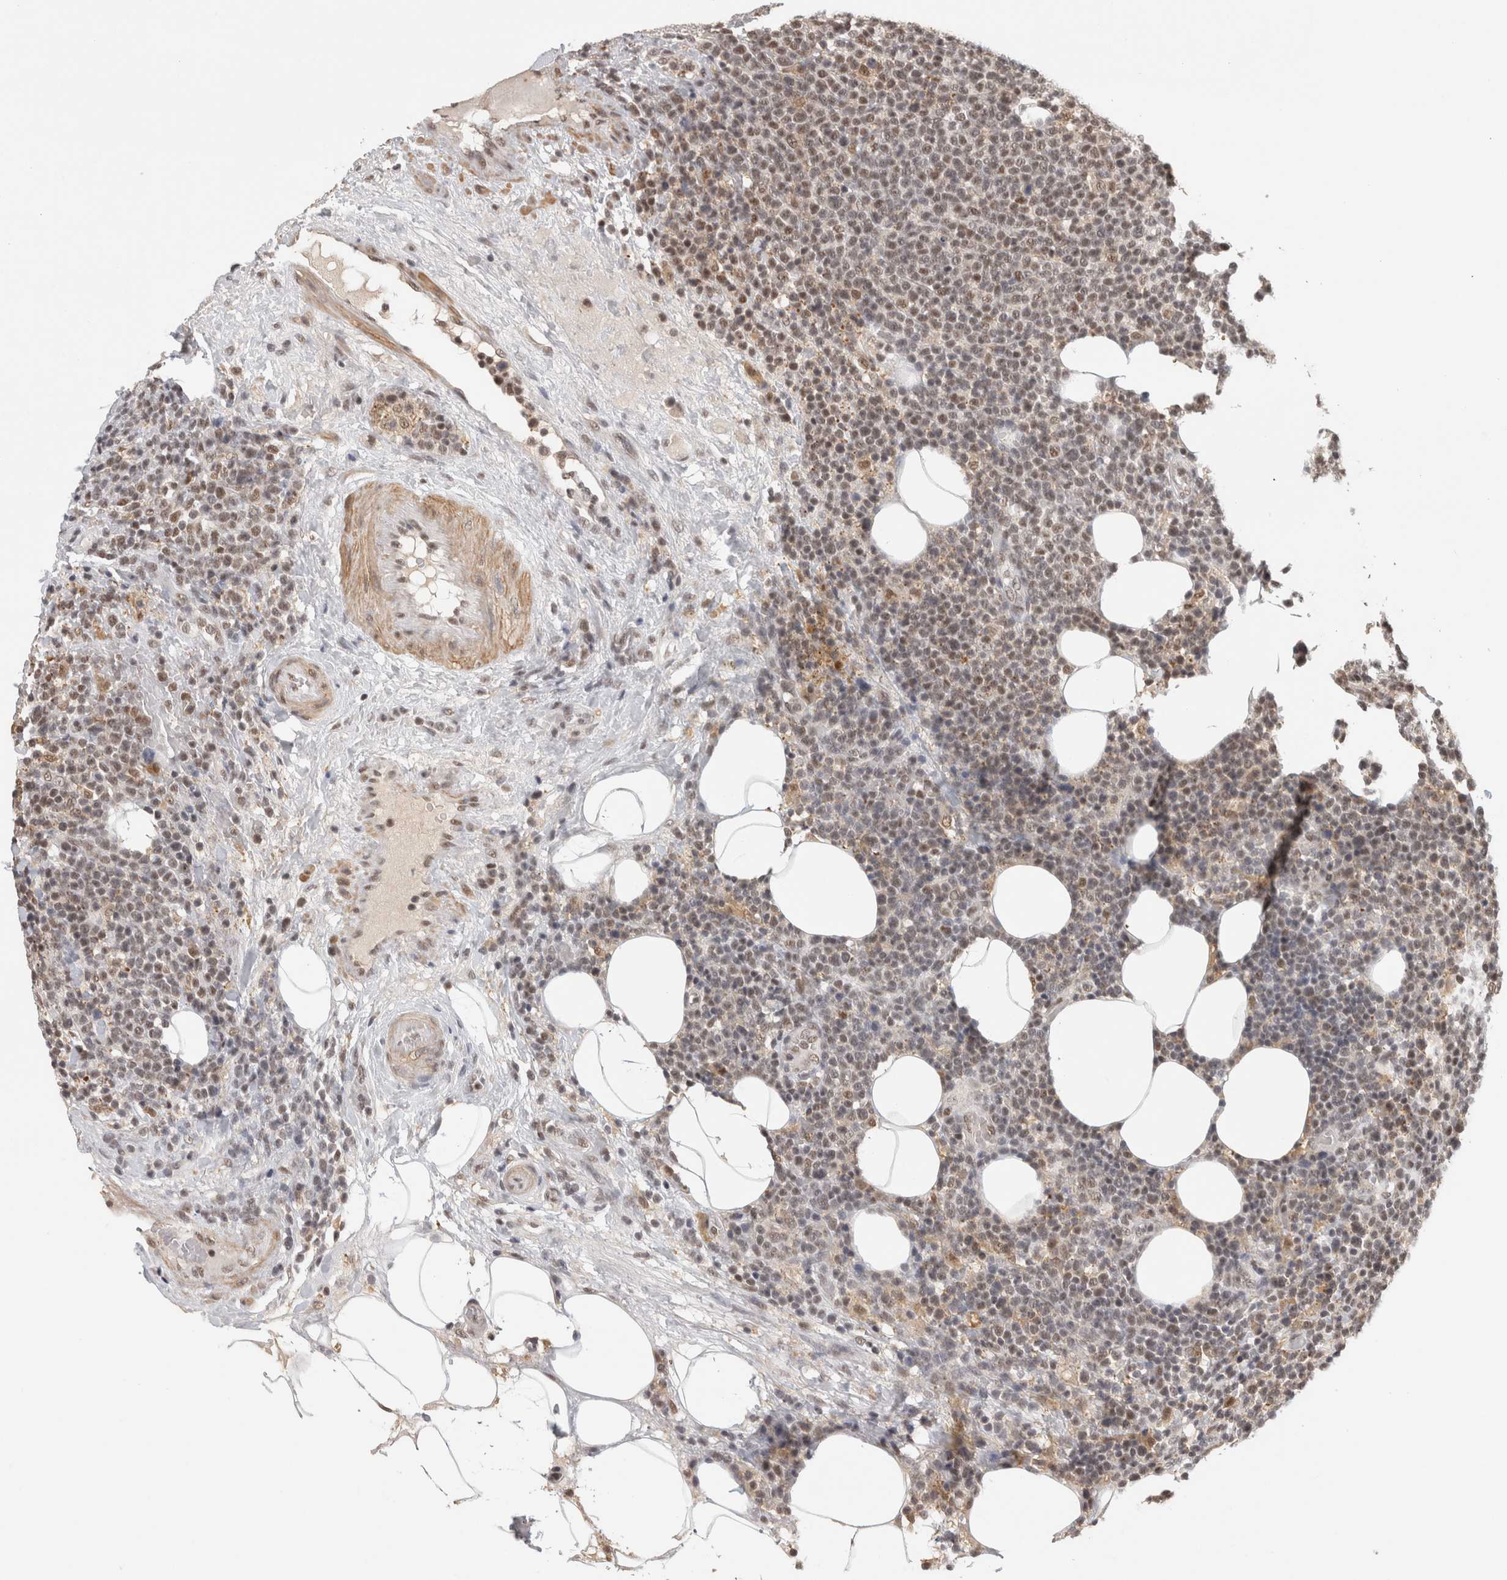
{"staining": {"intensity": "weak", "quantity": "25%-75%", "location": "nuclear"}, "tissue": "lymphoma", "cell_type": "Tumor cells", "image_type": "cancer", "snomed": [{"axis": "morphology", "description": "Malignant lymphoma, non-Hodgkin's type, High grade"}, {"axis": "topography", "description": "Lymph node"}], "caption": "The photomicrograph reveals staining of malignant lymphoma, non-Hodgkin's type (high-grade), revealing weak nuclear protein staining (brown color) within tumor cells.", "gene": "ZNF830", "patient": {"sex": "male", "age": 61}}